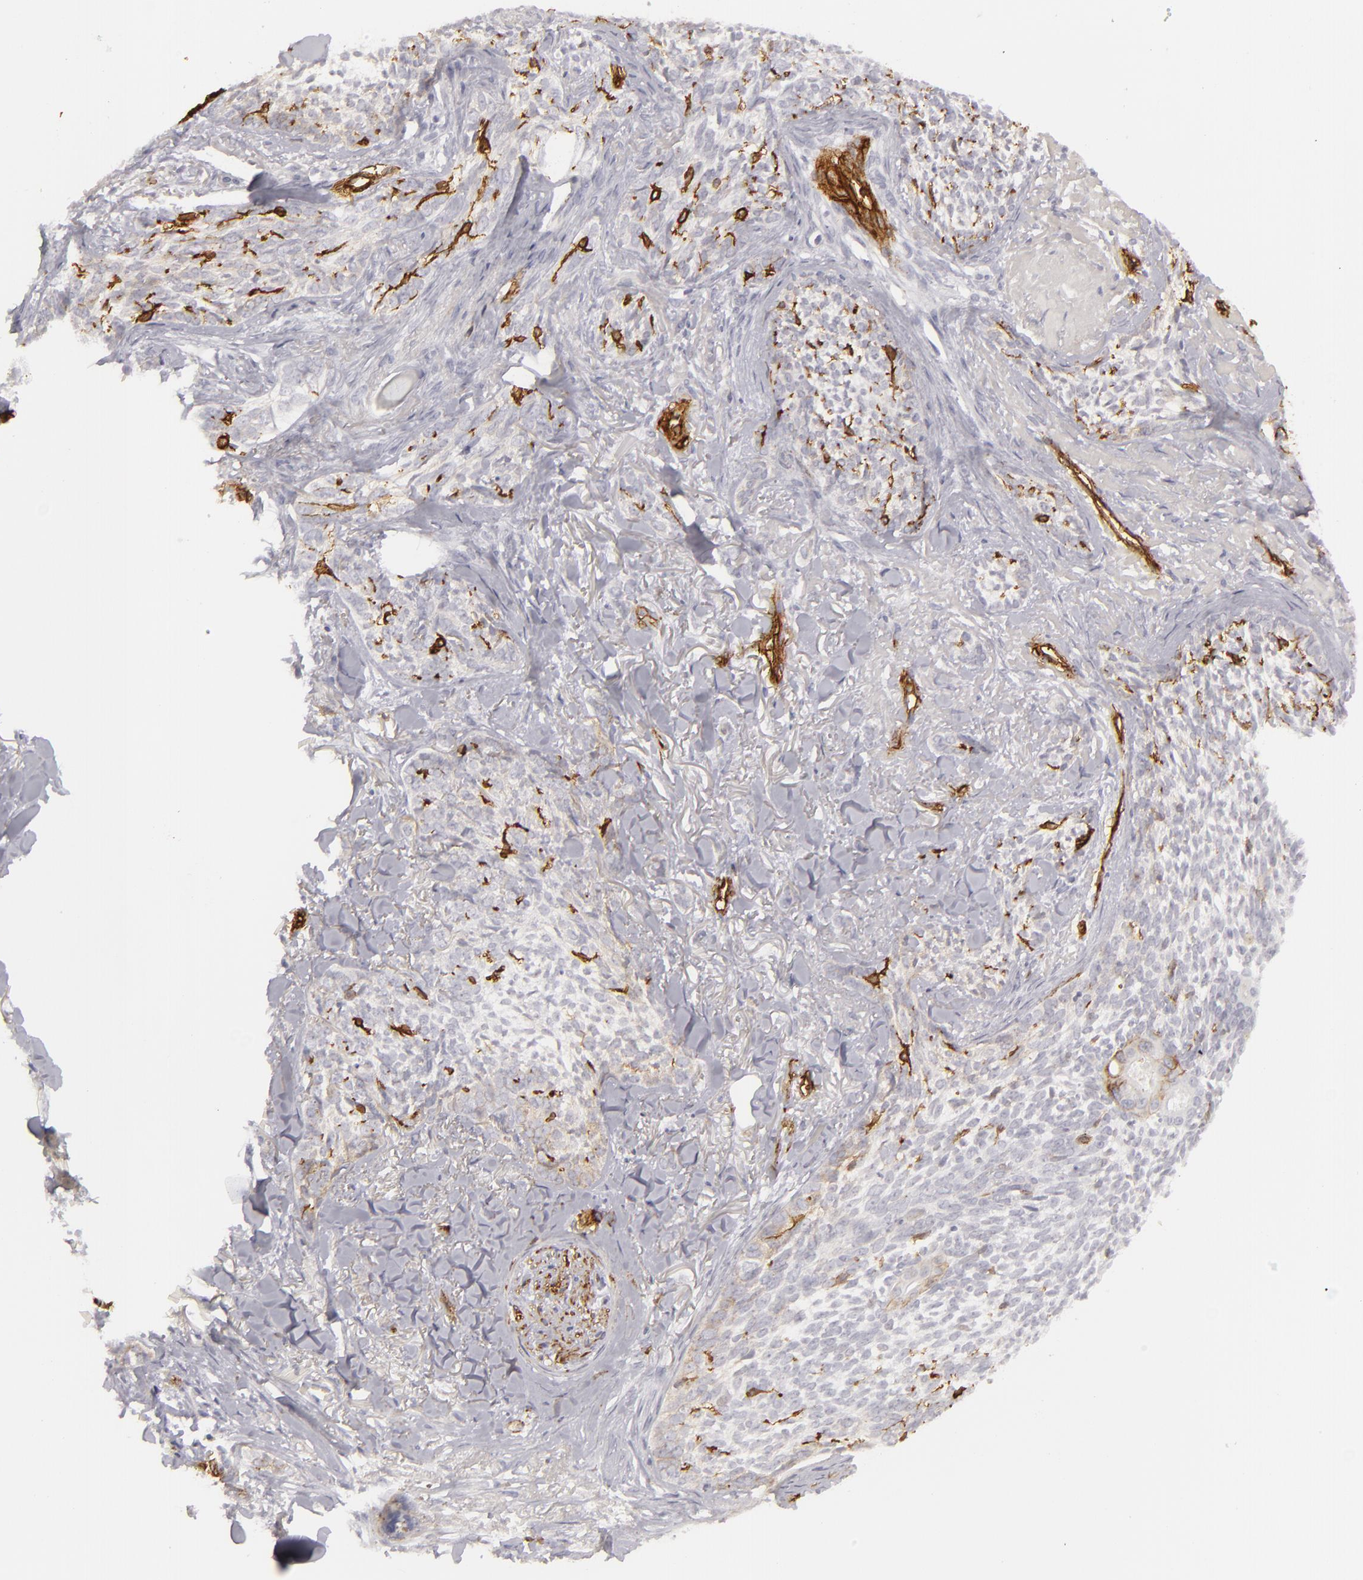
{"staining": {"intensity": "negative", "quantity": "none", "location": "none"}, "tissue": "skin cancer", "cell_type": "Tumor cells", "image_type": "cancer", "snomed": [{"axis": "morphology", "description": "Basal cell carcinoma"}, {"axis": "topography", "description": "Skin"}], "caption": "Tumor cells show no significant positivity in basal cell carcinoma (skin). The staining was performed using DAB to visualize the protein expression in brown, while the nuclei were stained in blue with hematoxylin (Magnification: 20x).", "gene": "MCAM", "patient": {"sex": "female", "age": 81}}